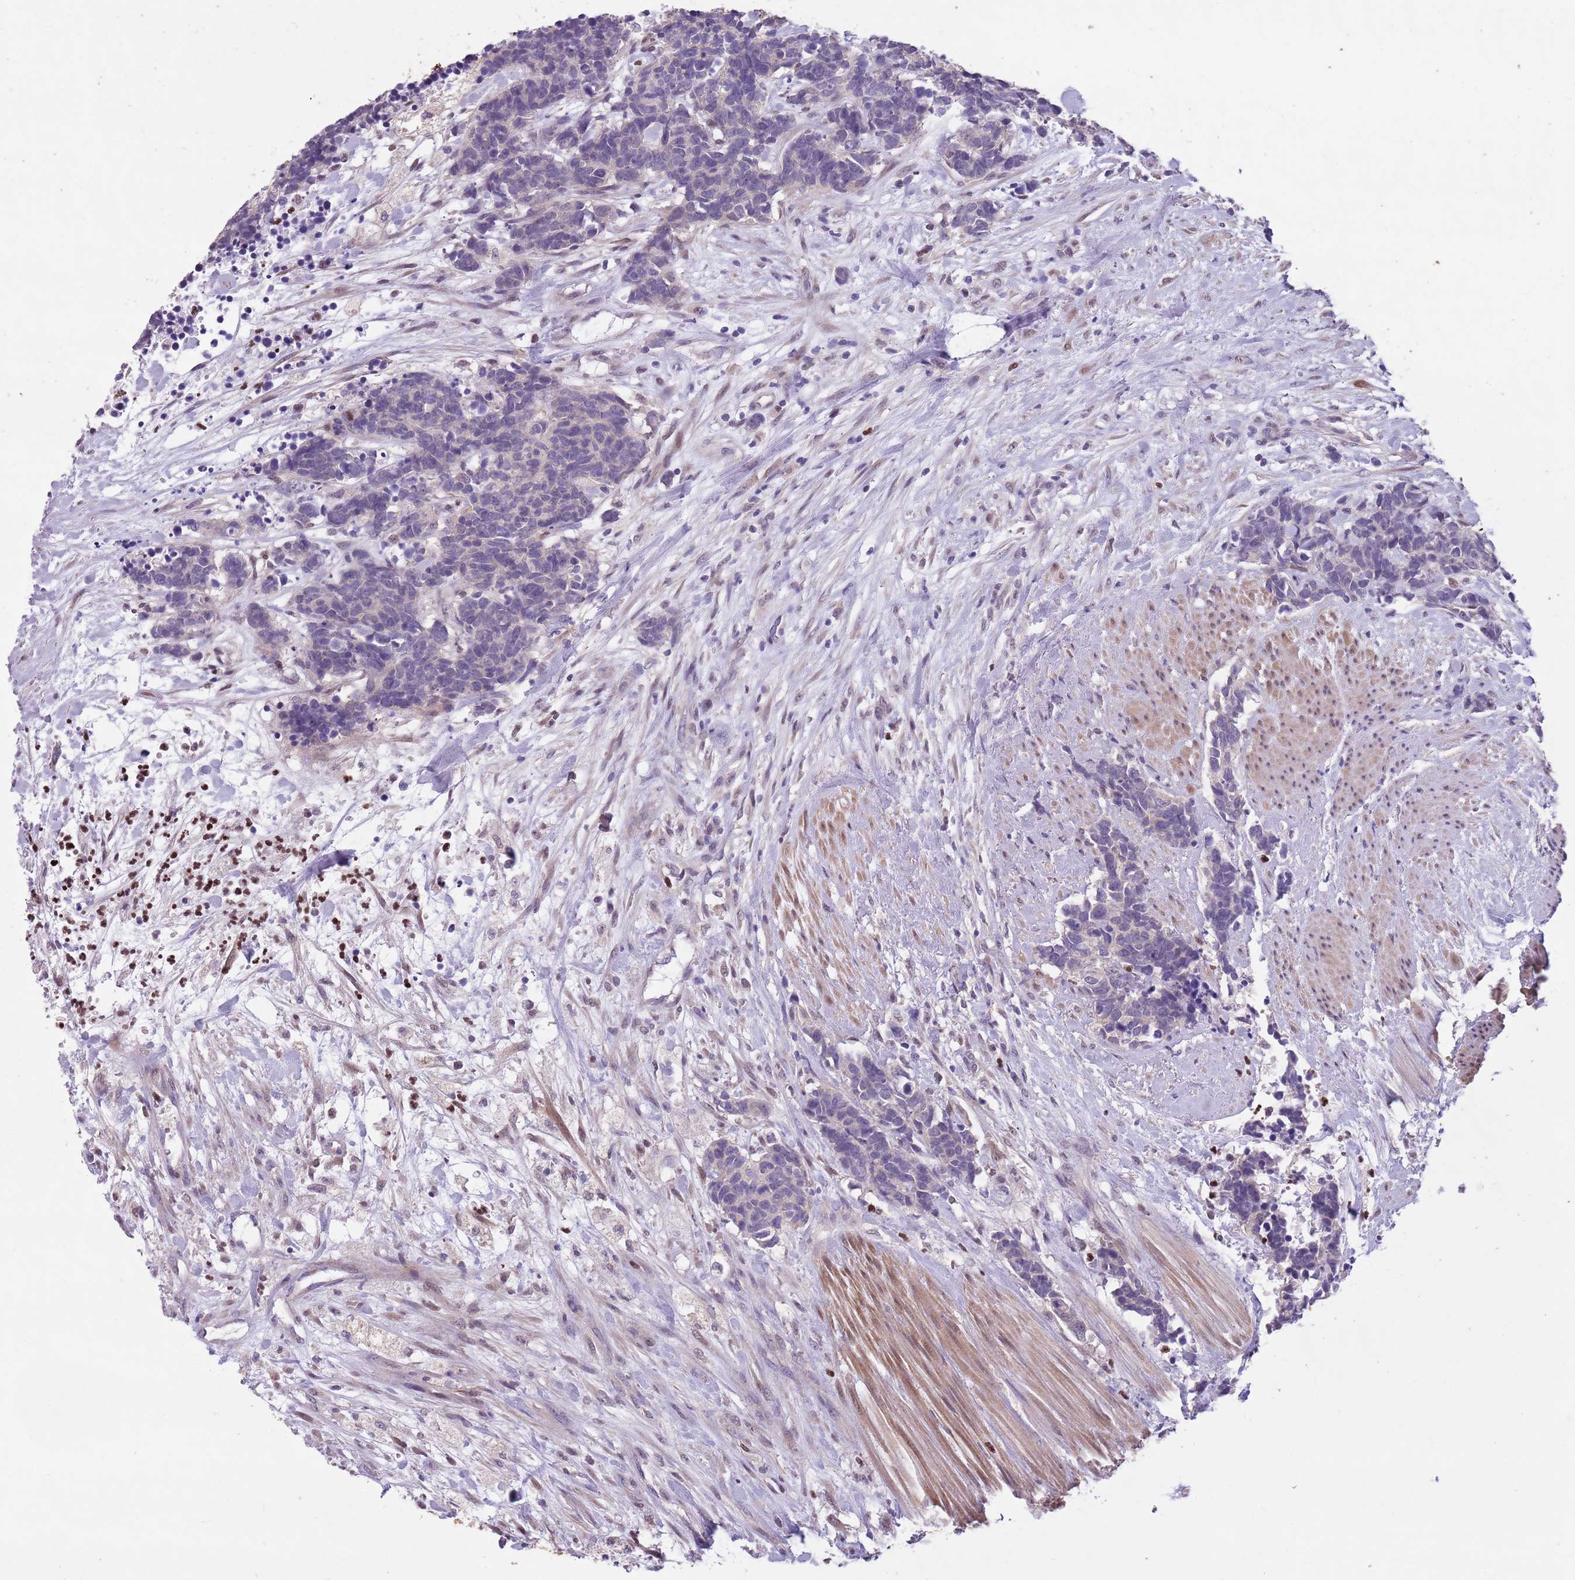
{"staining": {"intensity": "negative", "quantity": "none", "location": "none"}, "tissue": "carcinoid", "cell_type": "Tumor cells", "image_type": "cancer", "snomed": [{"axis": "morphology", "description": "Carcinoma, NOS"}, {"axis": "morphology", "description": "Carcinoid, malignant, NOS"}, {"axis": "topography", "description": "Prostate"}], "caption": "Human carcinoma stained for a protein using IHC exhibits no staining in tumor cells.", "gene": "ADCY7", "patient": {"sex": "male", "age": 57}}